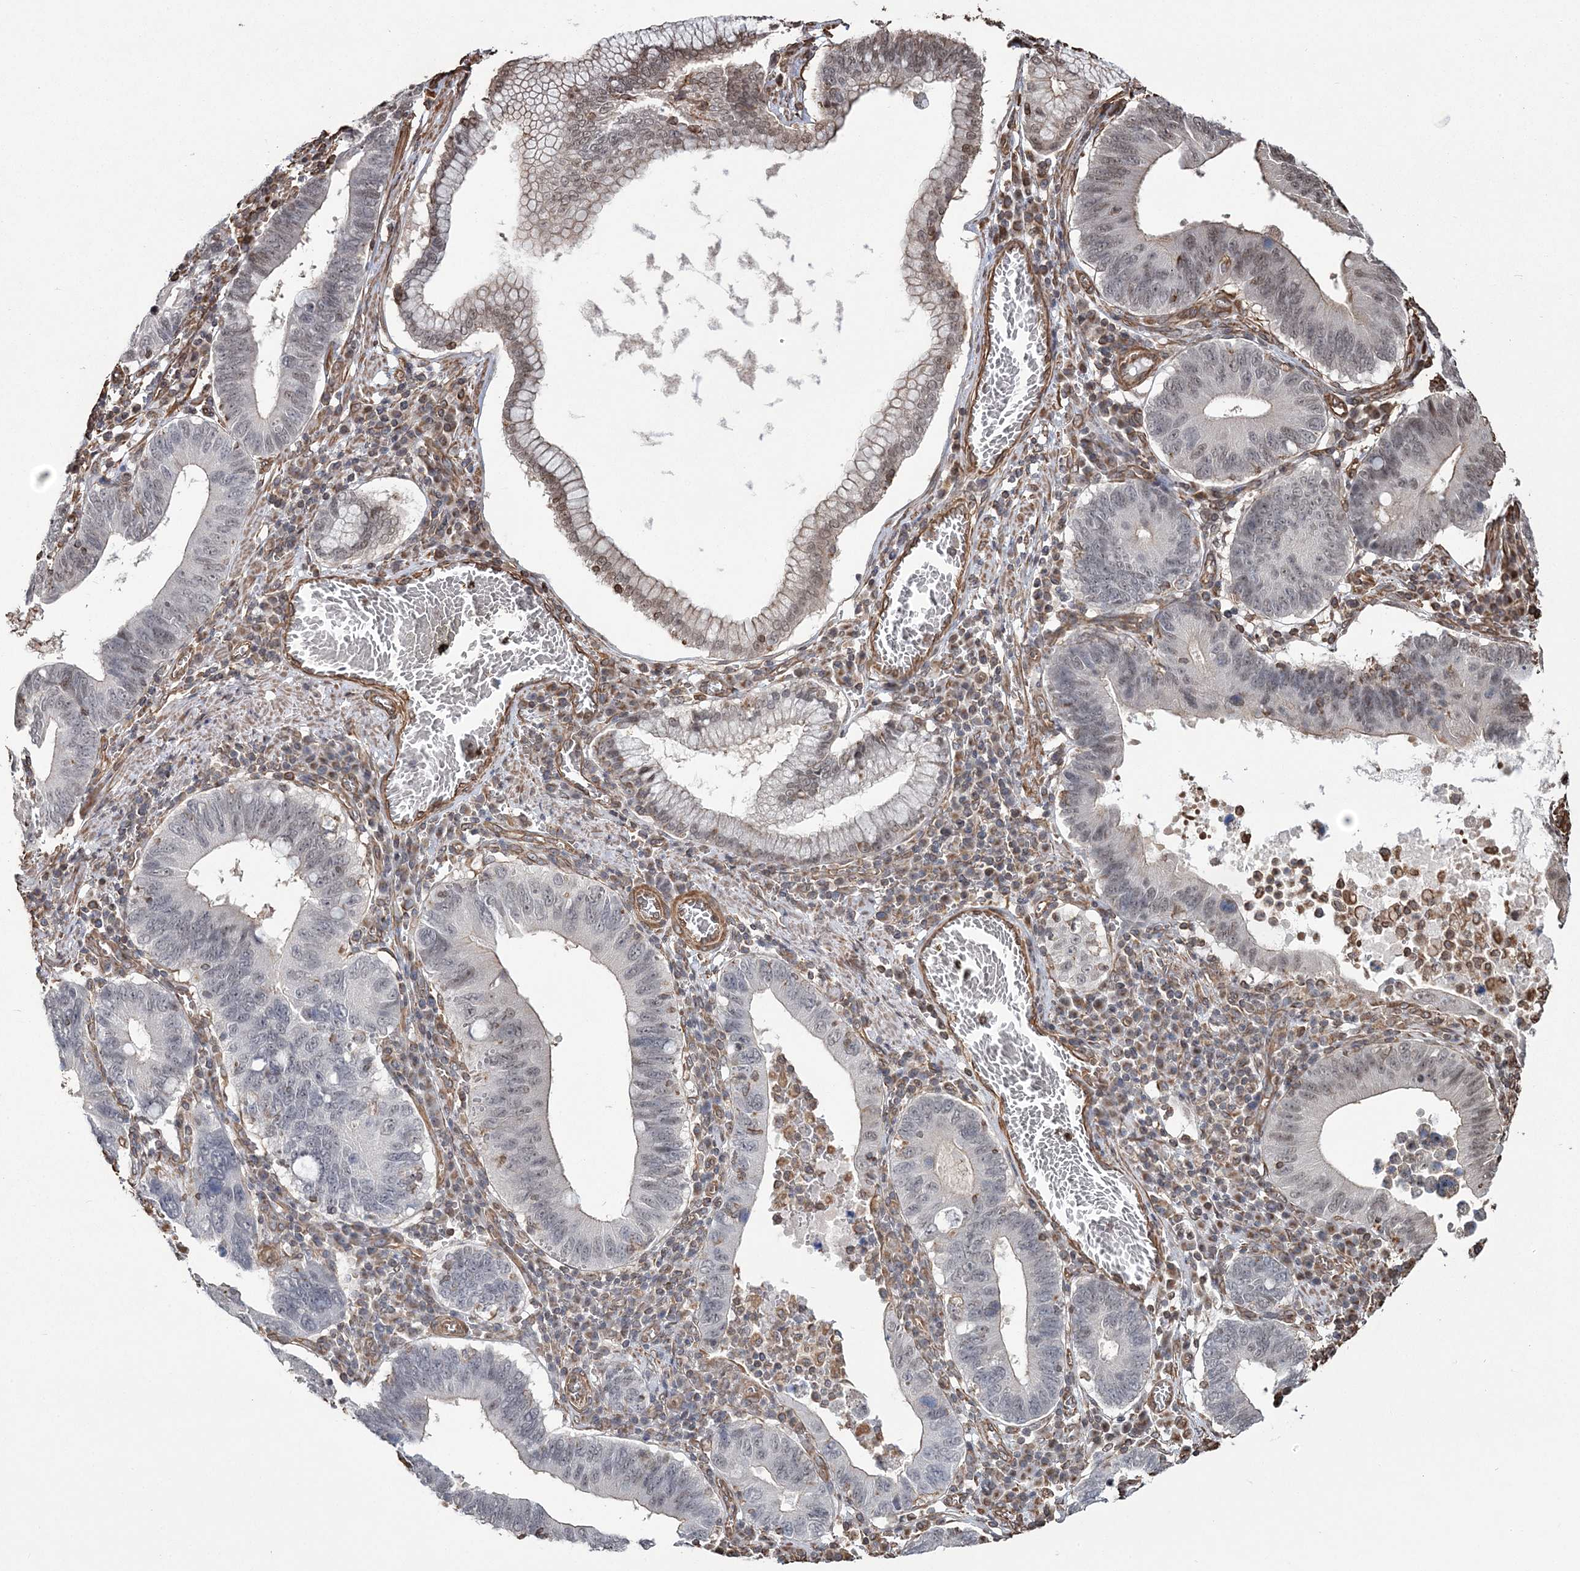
{"staining": {"intensity": "weak", "quantity": "<25%", "location": "nuclear"}, "tissue": "stomach cancer", "cell_type": "Tumor cells", "image_type": "cancer", "snomed": [{"axis": "morphology", "description": "Adenocarcinoma, NOS"}, {"axis": "topography", "description": "Stomach"}, {"axis": "topography", "description": "Gastric cardia"}], "caption": "Immunohistochemistry micrograph of human stomach cancer stained for a protein (brown), which shows no positivity in tumor cells.", "gene": "ATP11B", "patient": {"sex": "male", "age": 59}}